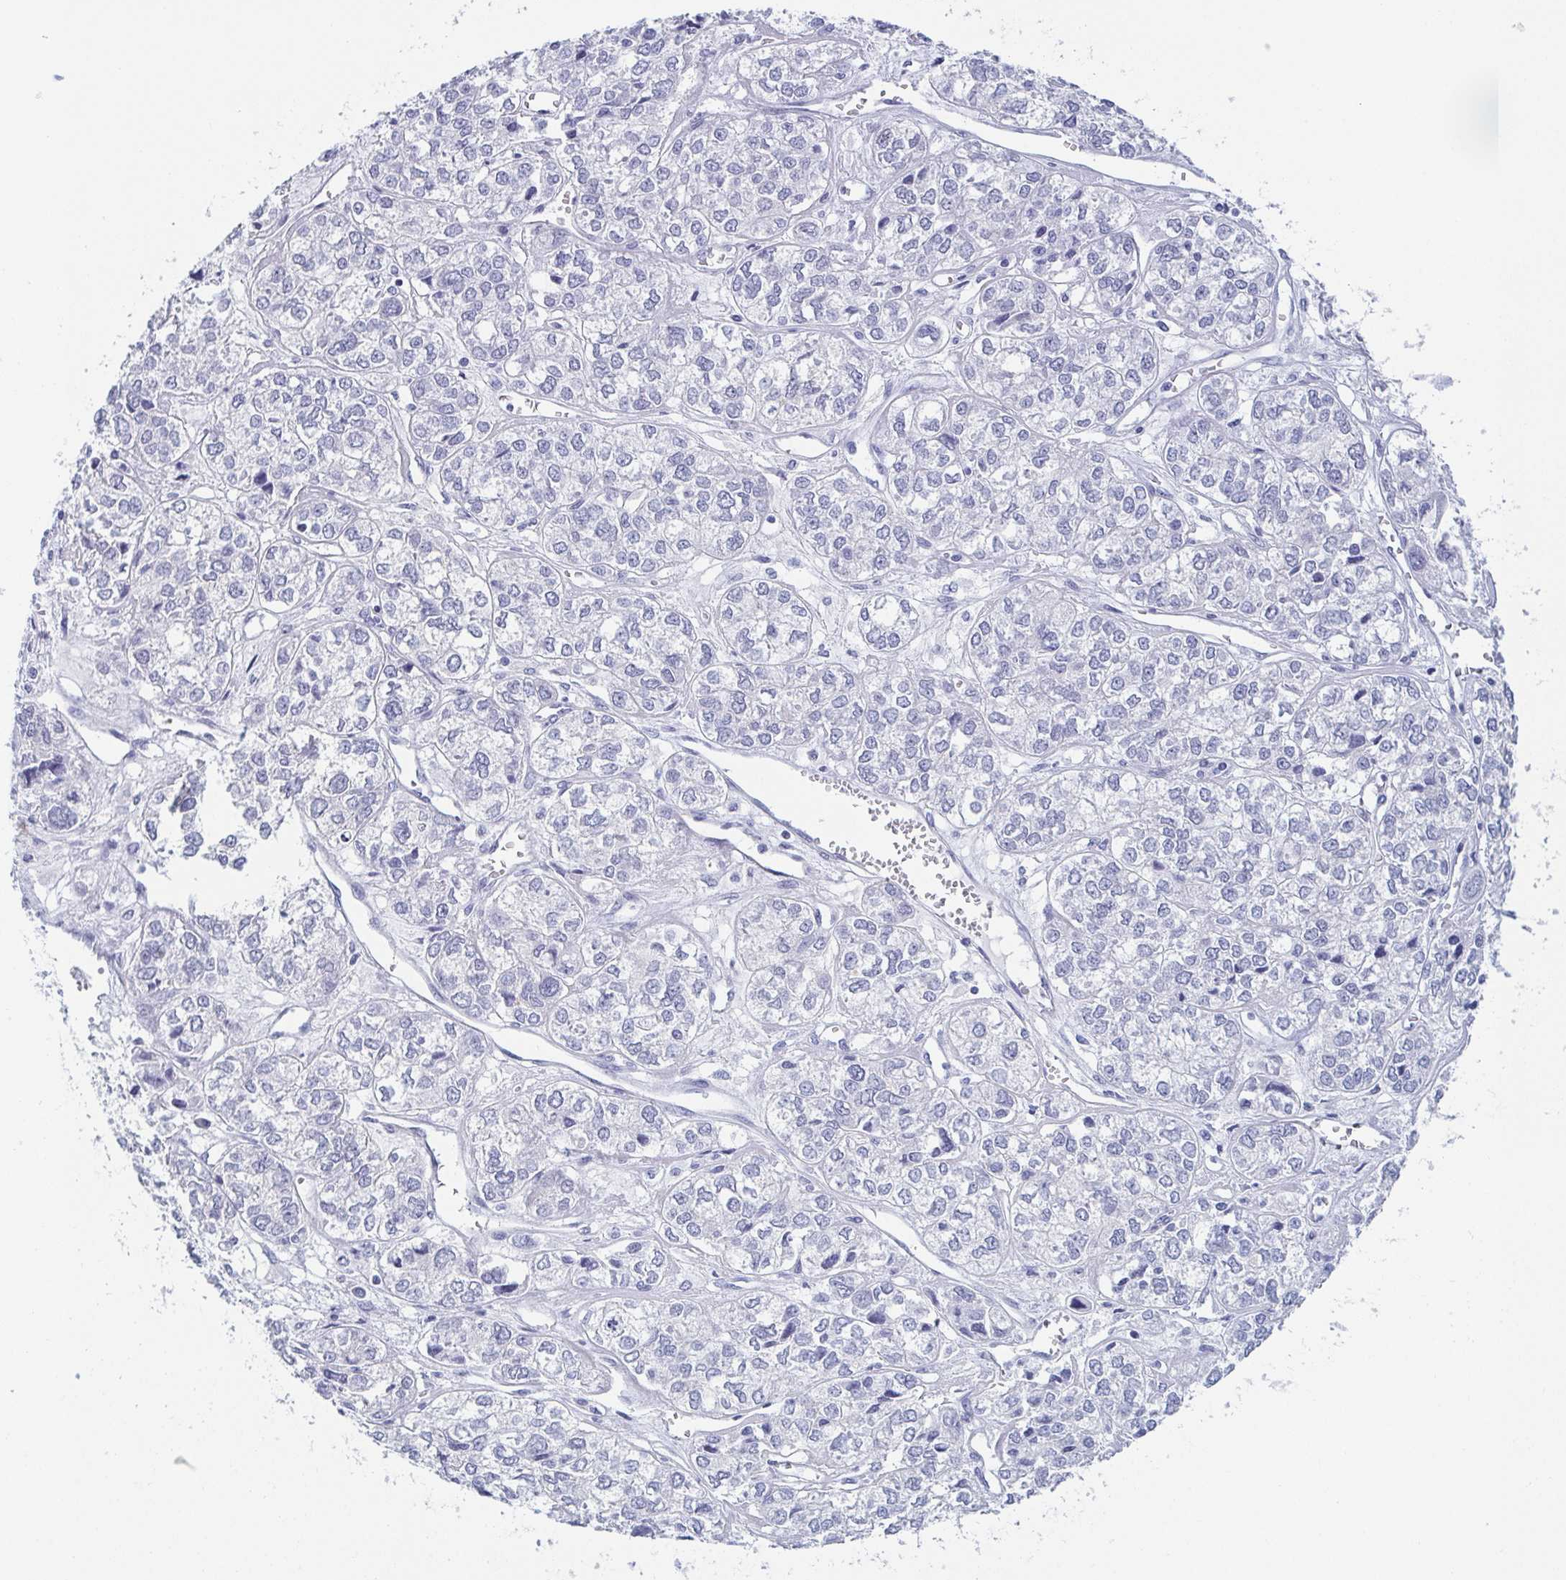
{"staining": {"intensity": "negative", "quantity": "none", "location": "none"}, "tissue": "ovarian cancer", "cell_type": "Tumor cells", "image_type": "cancer", "snomed": [{"axis": "morphology", "description": "Carcinoma, endometroid"}, {"axis": "topography", "description": "Ovary"}], "caption": "Tumor cells are negative for protein expression in human endometroid carcinoma (ovarian).", "gene": "REG4", "patient": {"sex": "female", "age": 64}}